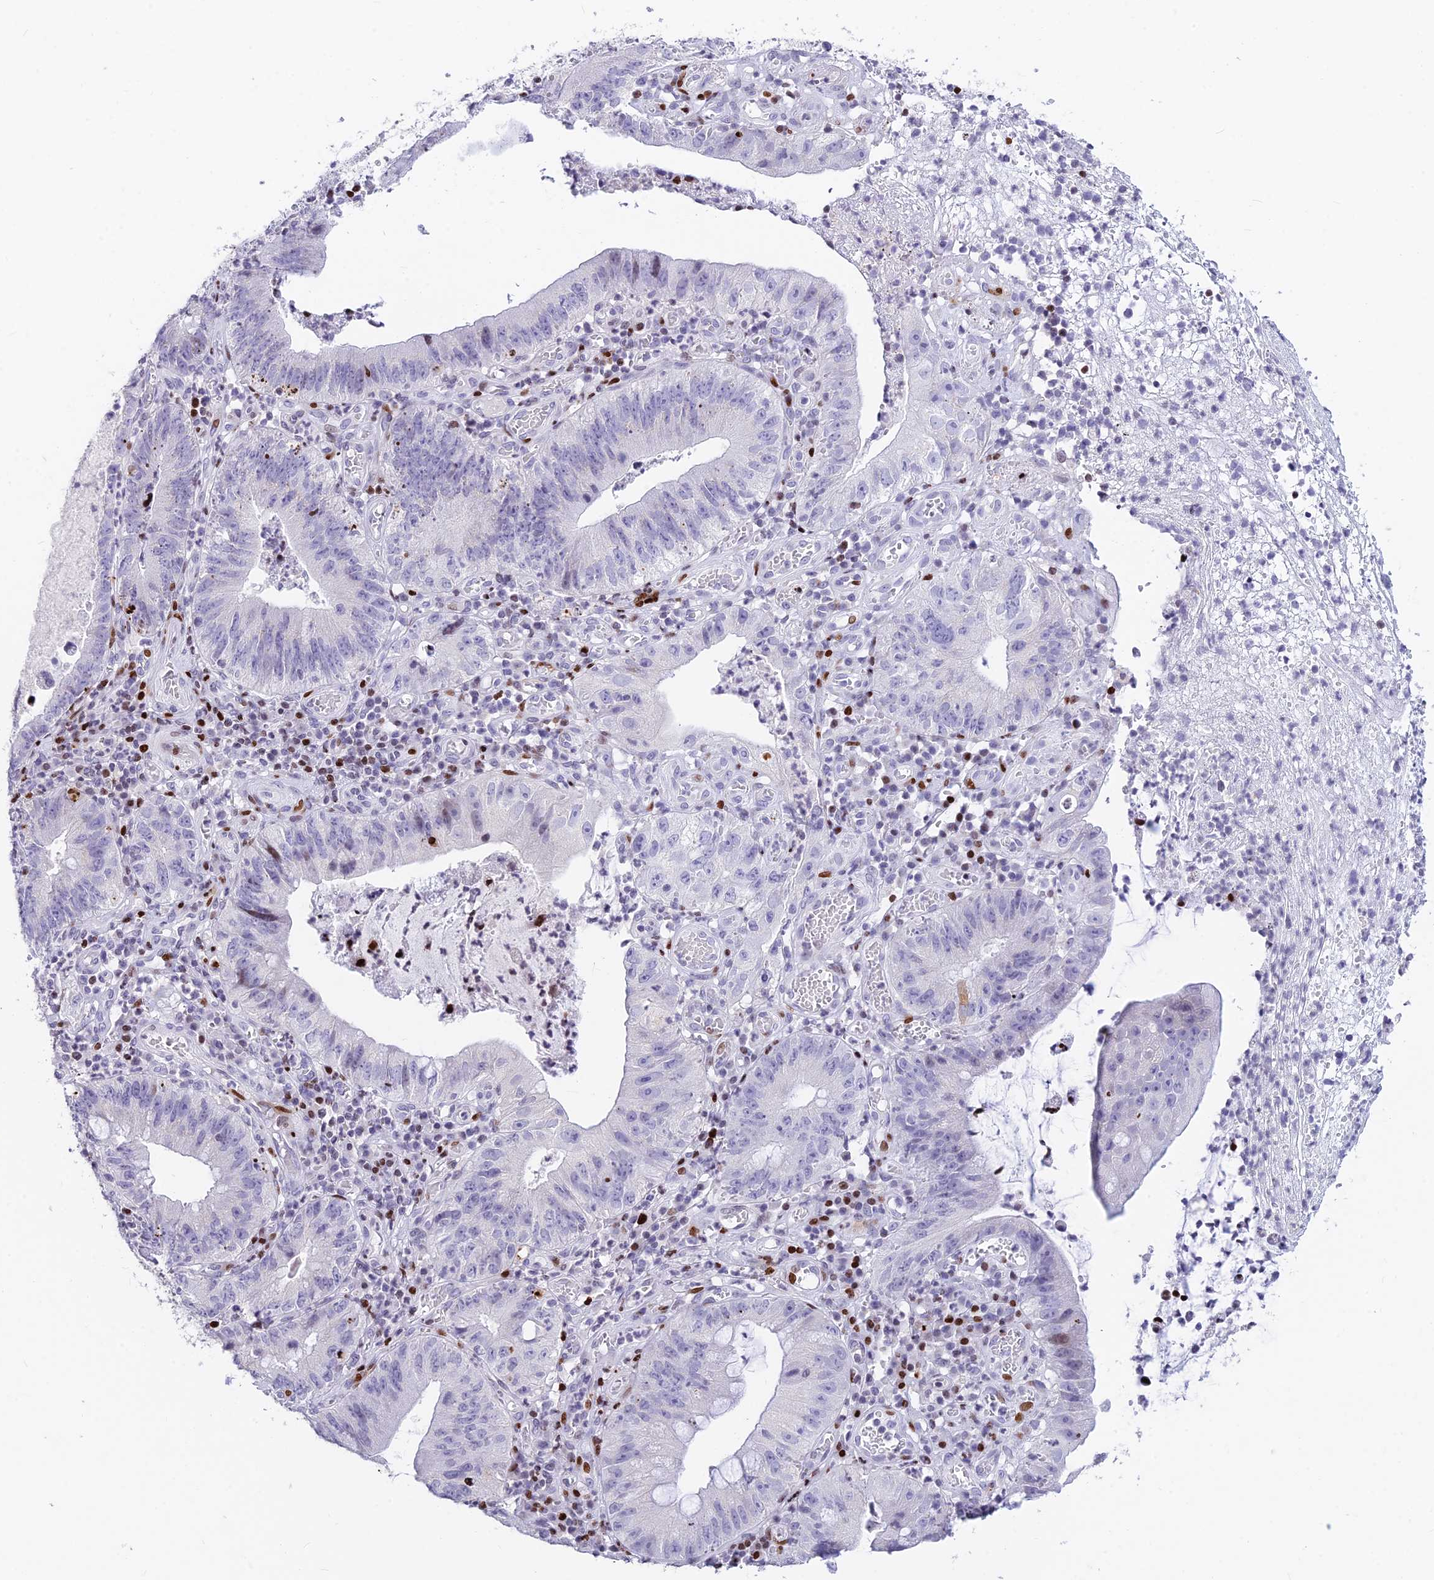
{"staining": {"intensity": "weak", "quantity": "<25%", "location": "nuclear"}, "tissue": "stomach cancer", "cell_type": "Tumor cells", "image_type": "cancer", "snomed": [{"axis": "morphology", "description": "Adenocarcinoma, NOS"}, {"axis": "topography", "description": "Stomach"}], "caption": "IHC micrograph of human stomach cancer (adenocarcinoma) stained for a protein (brown), which exhibits no expression in tumor cells.", "gene": "PRPS1", "patient": {"sex": "male", "age": 59}}